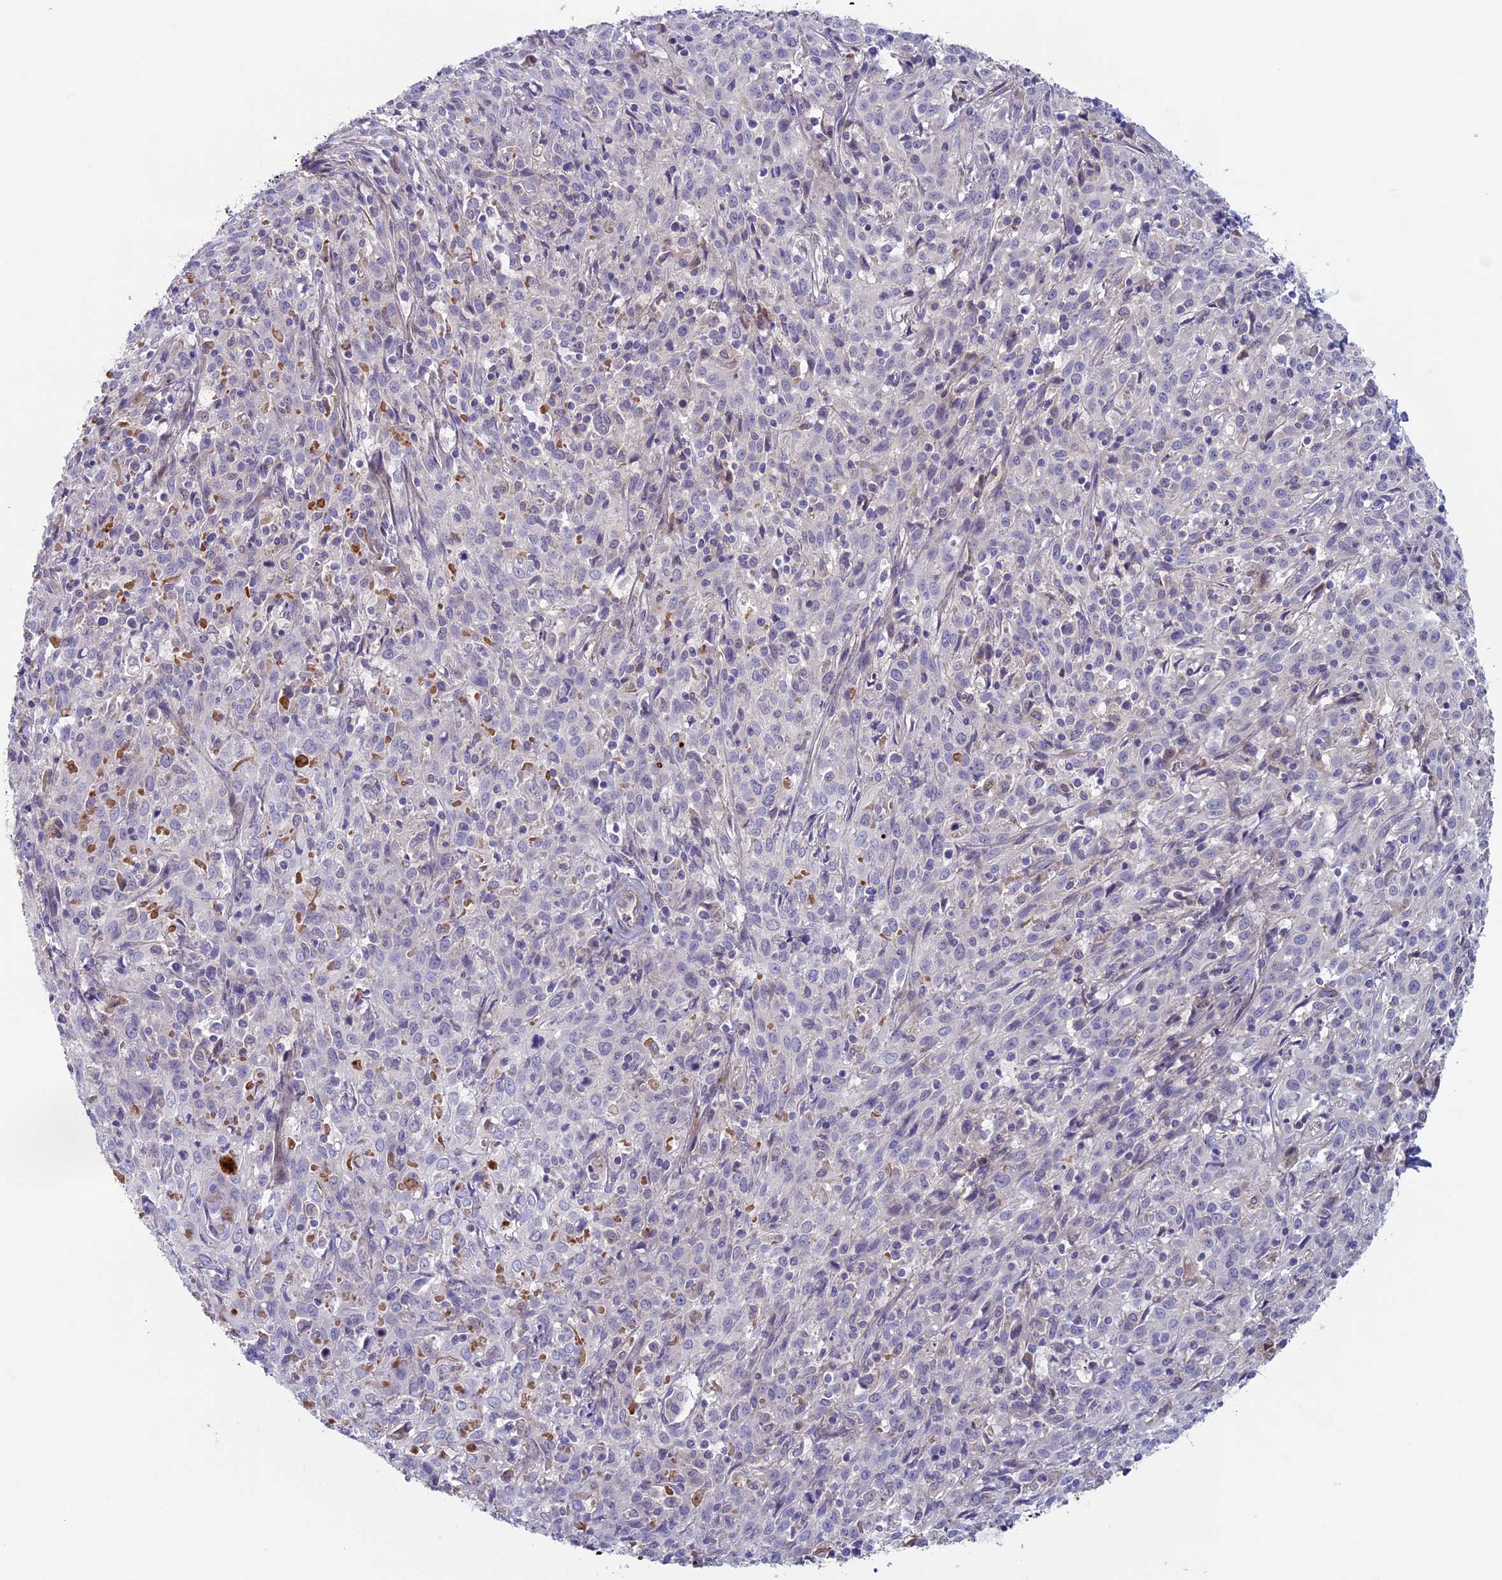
{"staining": {"intensity": "negative", "quantity": "none", "location": "none"}, "tissue": "cervical cancer", "cell_type": "Tumor cells", "image_type": "cancer", "snomed": [{"axis": "morphology", "description": "Squamous cell carcinoma, NOS"}, {"axis": "topography", "description": "Cervix"}], "caption": "Protein analysis of cervical cancer (squamous cell carcinoma) shows no significant positivity in tumor cells.", "gene": "RCCD1", "patient": {"sex": "female", "age": 57}}